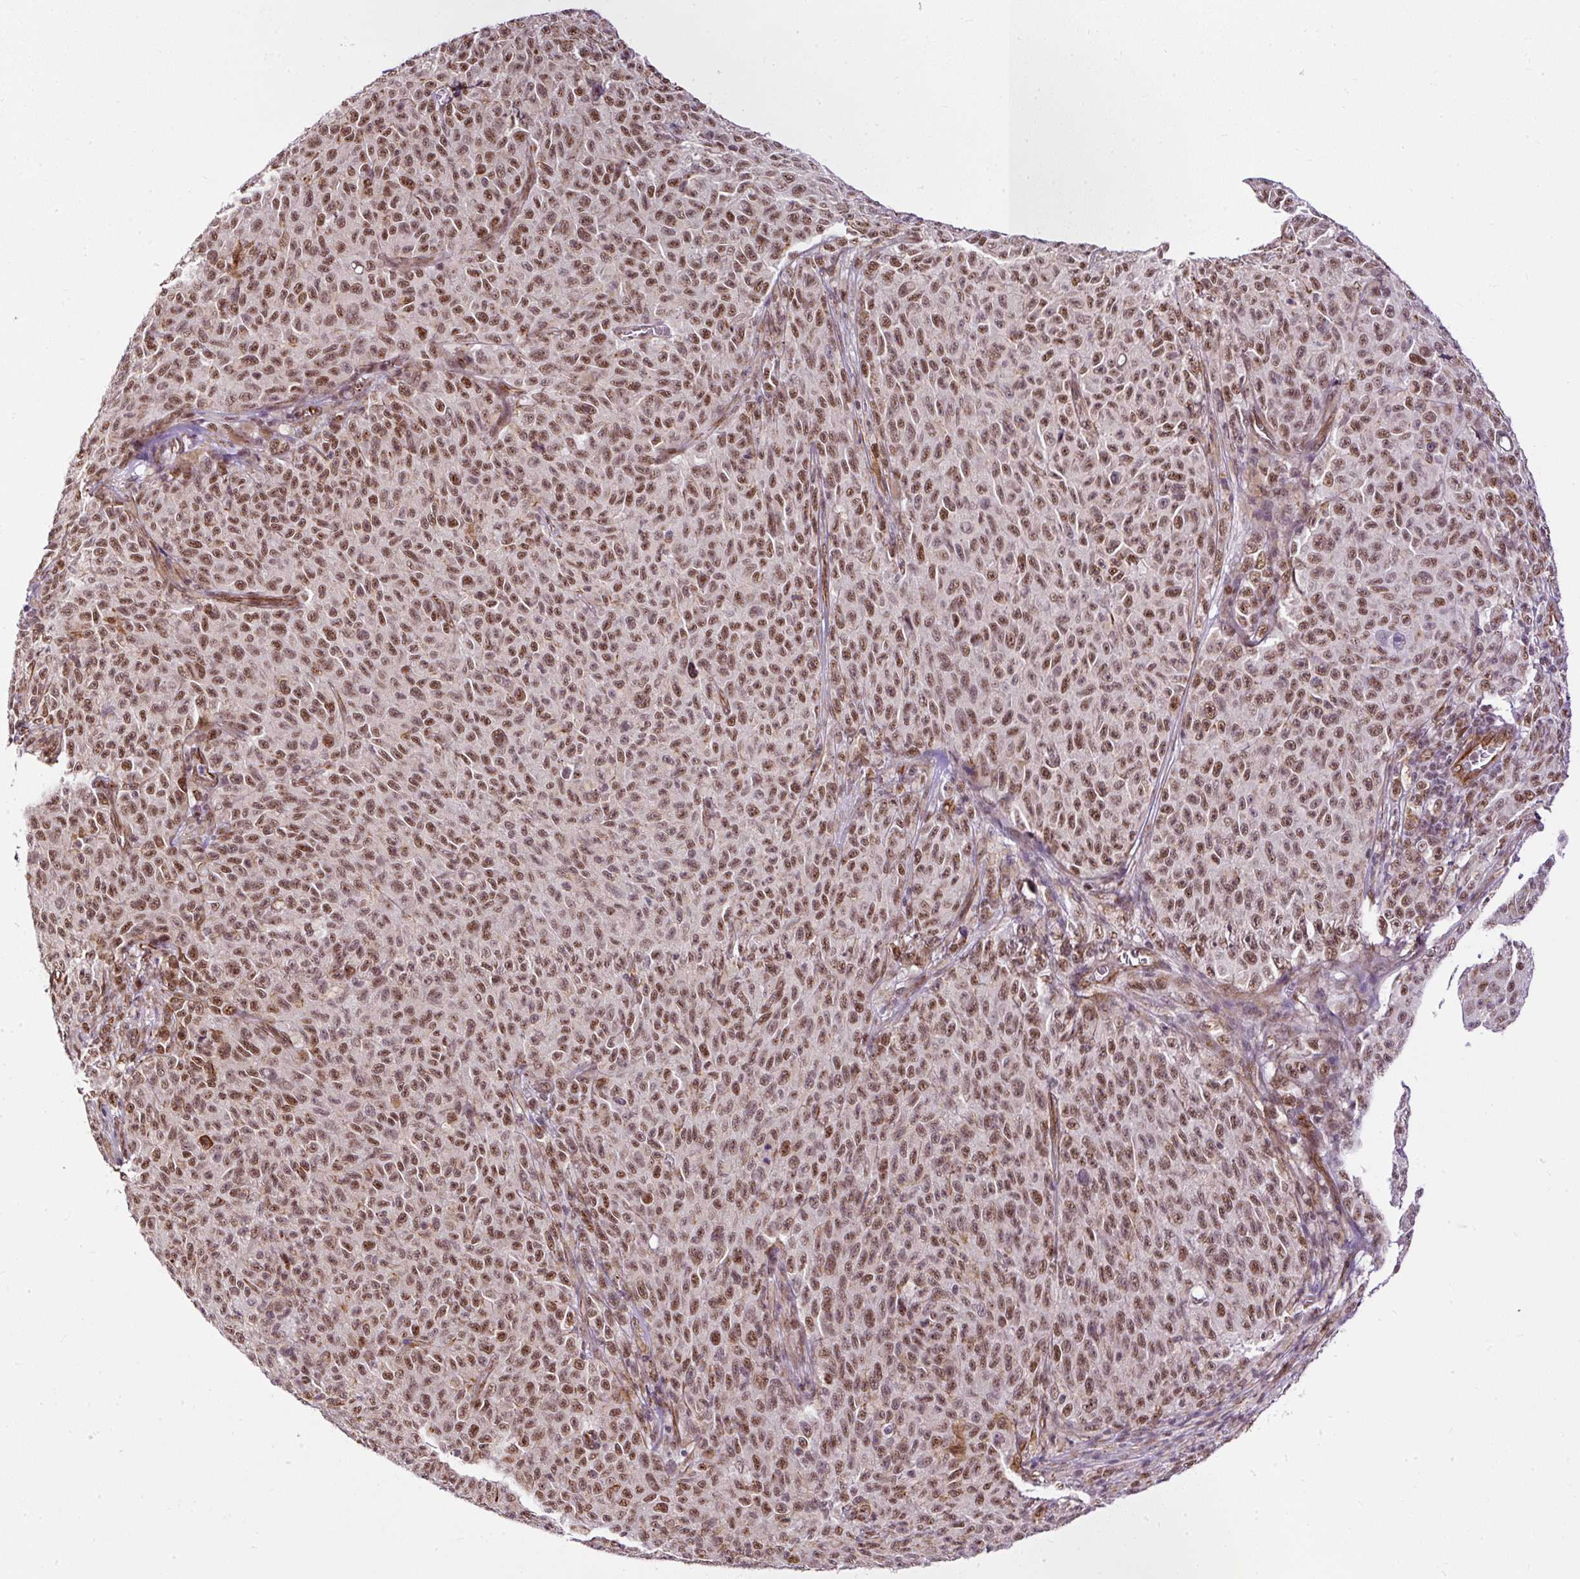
{"staining": {"intensity": "moderate", "quantity": ">75%", "location": "nuclear"}, "tissue": "melanoma", "cell_type": "Tumor cells", "image_type": "cancer", "snomed": [{"axis": "morphology", "description": "Malignant melanoma, NOS"}, {"axis": "topography", "description": "Skin"}], "caption": "Malignant melanoma tissue demonstrates moderate nuclear staining in approximately >75% of tumor cells", "gene": "LUC7L2", "patient": {"sex": "female", "age": 82}}